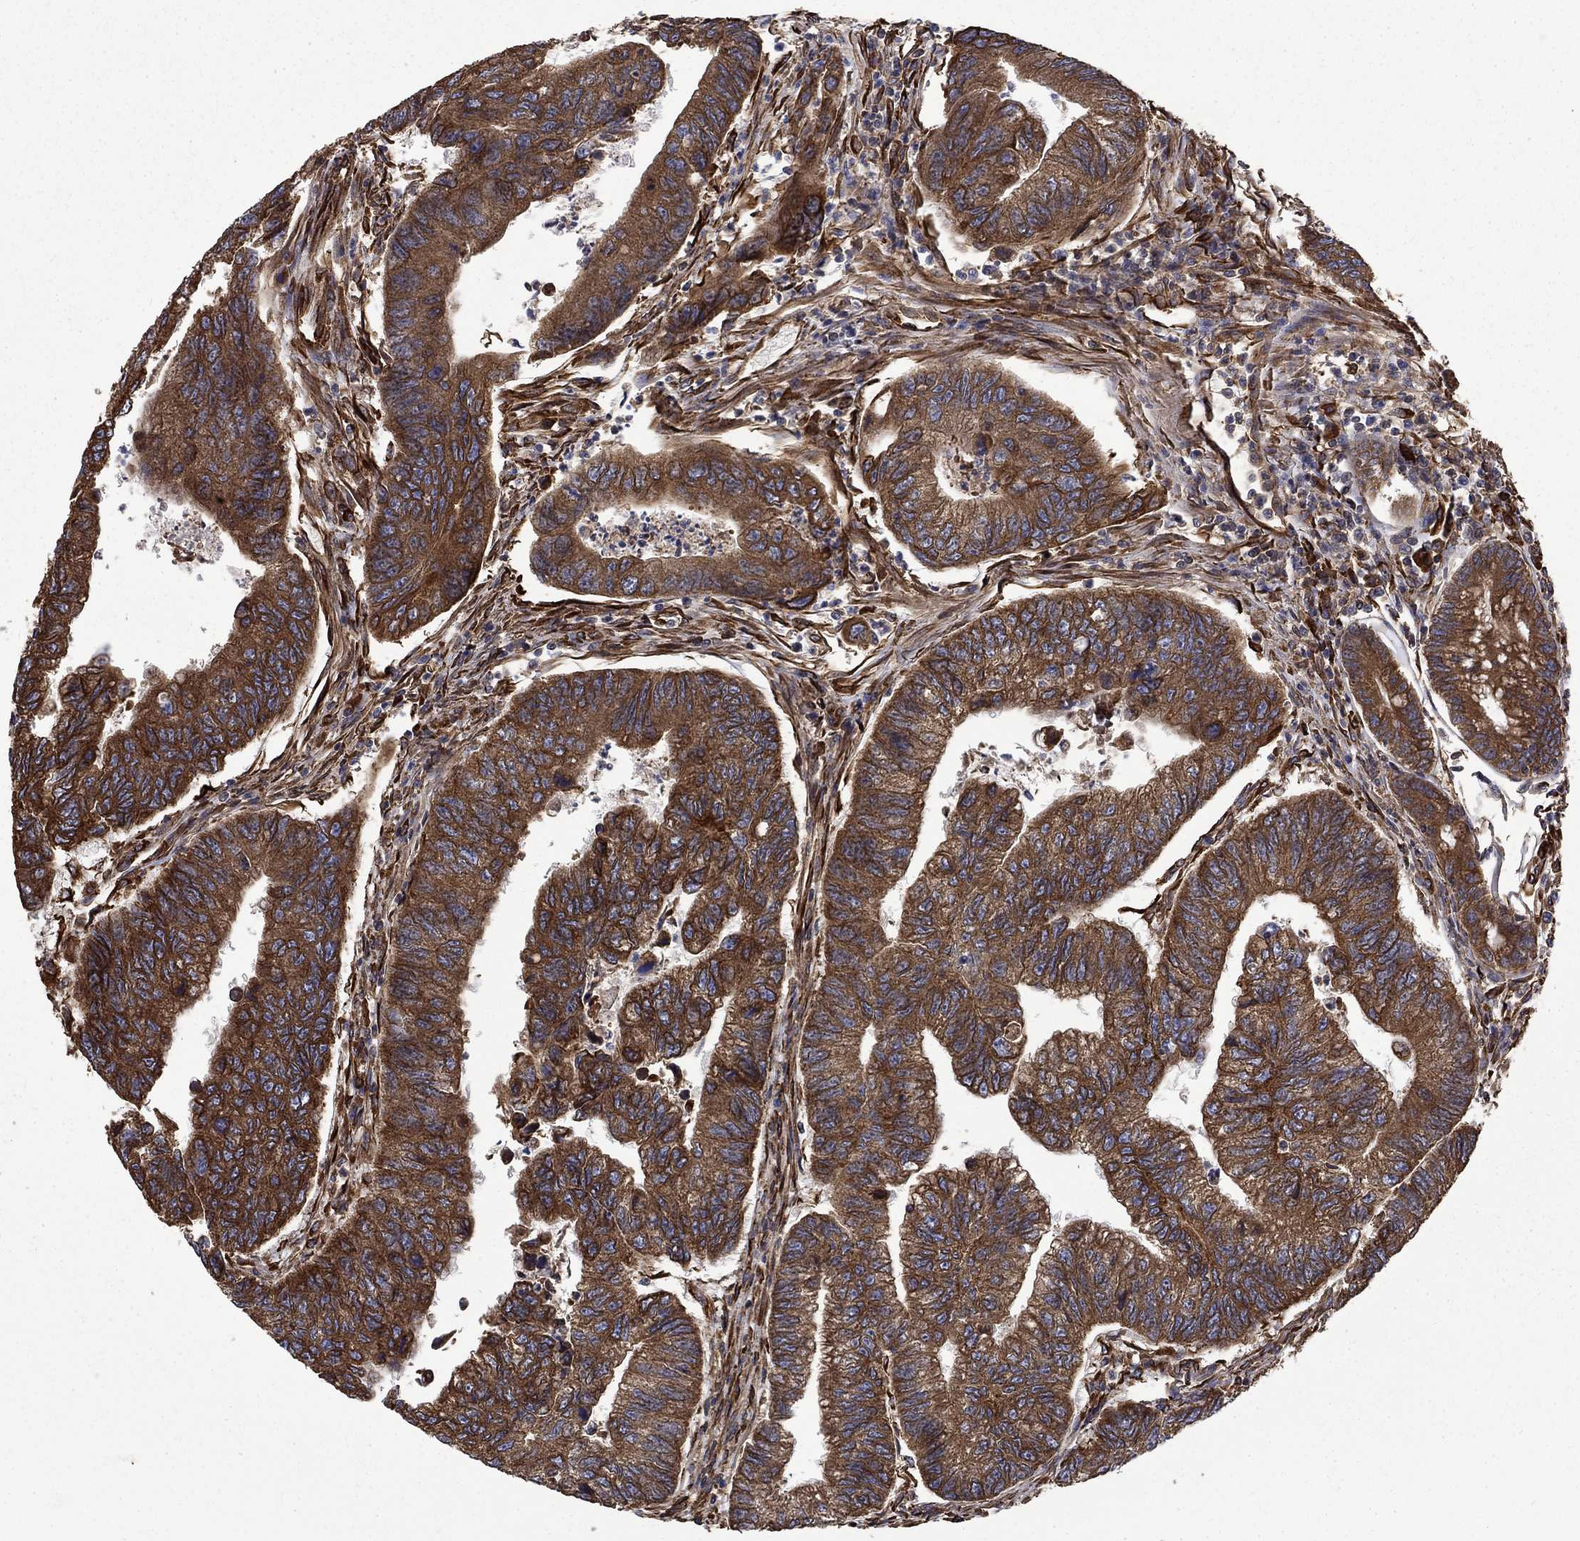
{"staining": {"intensity": "strong", "quantity": ">75%", "location": "cytoplasmic/membranous"}, "tissue": "colorectal cancer", "cell_type": "Tumor cells", "image_type": "cancer", "snomed": [{"axis": "morphology", "description": "Adenocarcinoma, NOS"}, {"axis": "topography", "description": "Colon"}], "caption": "Adenocarcinoma (colorectal) stained with a protein marker shows strong staining in tumor cells.", "gene": "CUTC", "patient": {"sex": "female", "age": 65}}